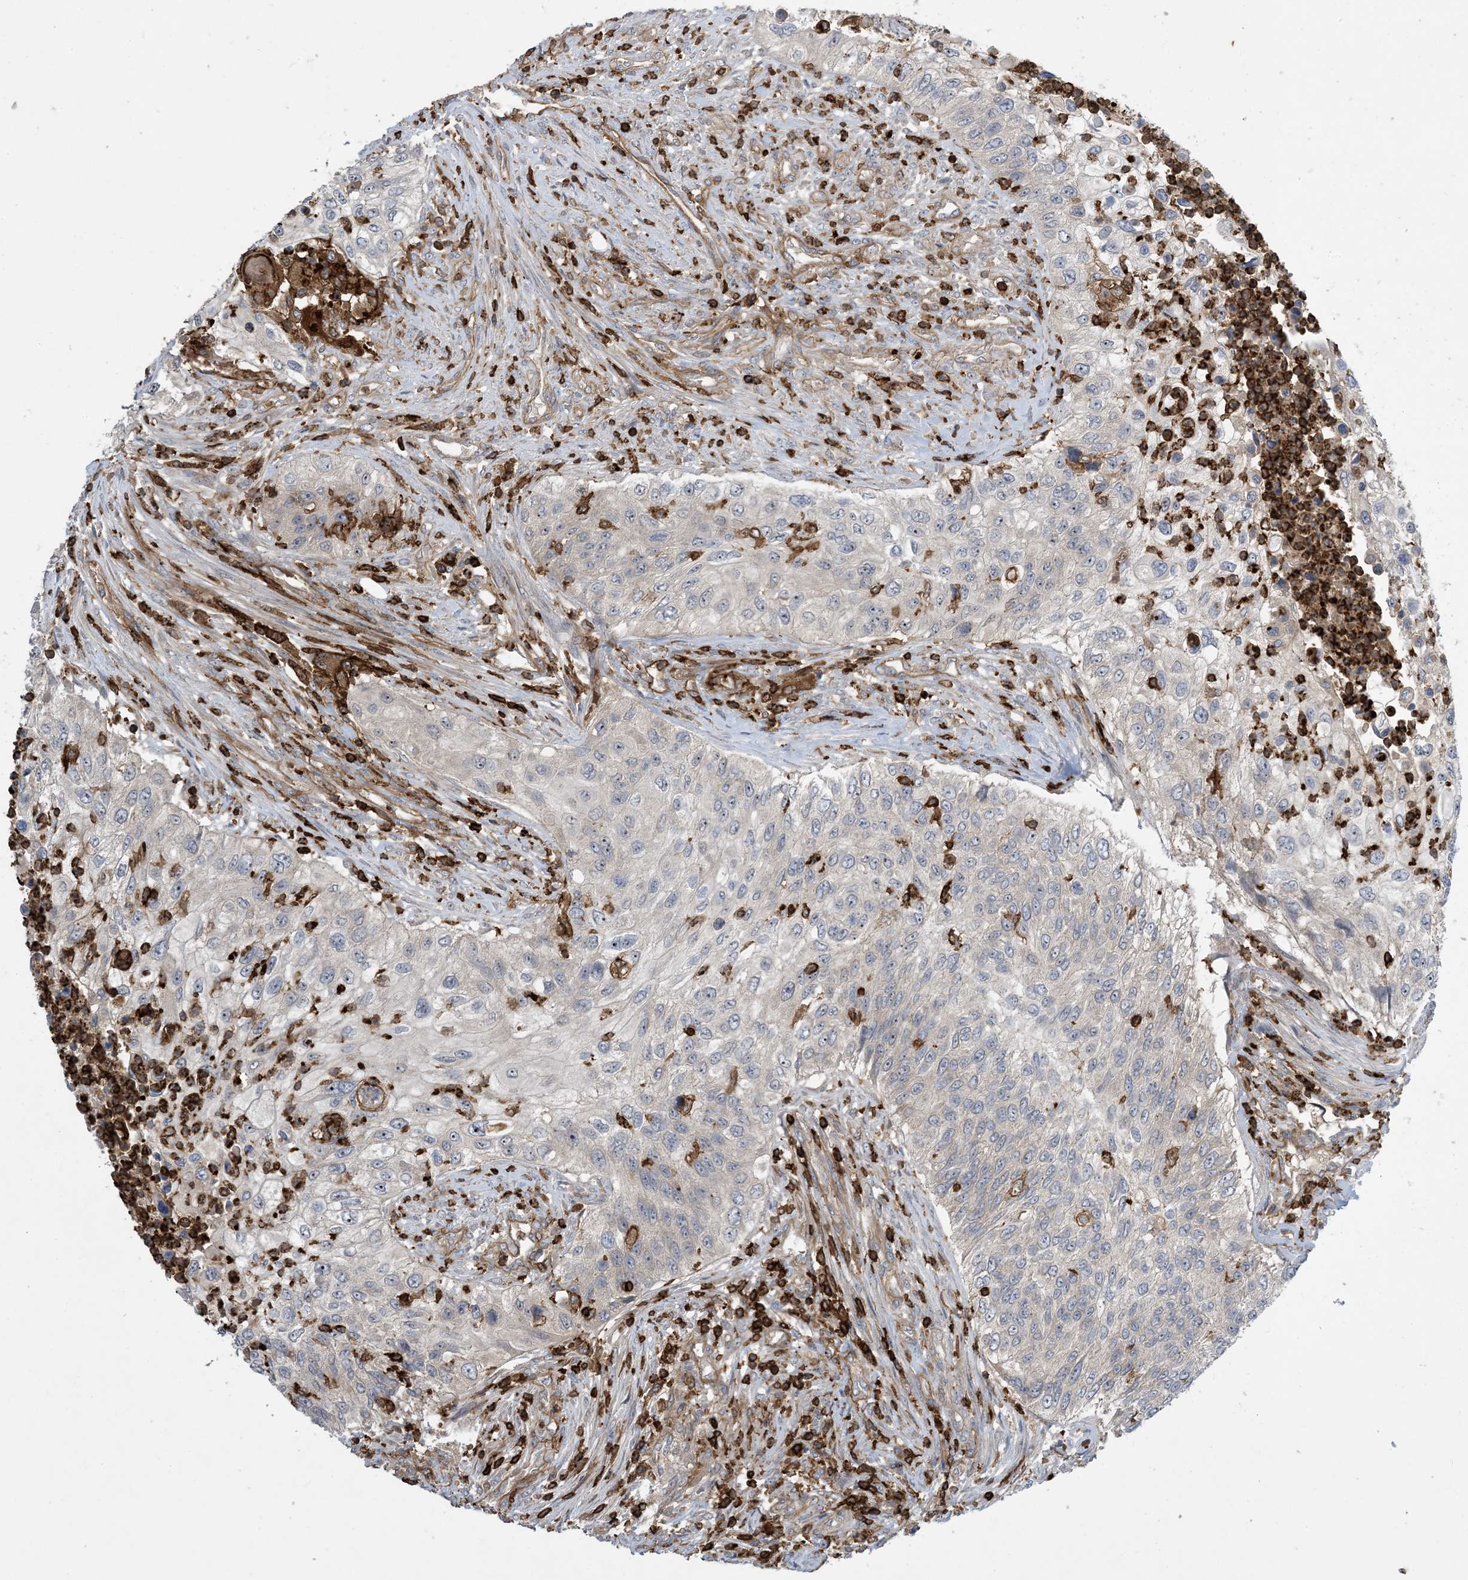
{"staining": {"intensity": "negative", "quantity": "none", "location": "none"}, "tissue": "urothelial cancer", "cell_type": "Tumor cells", "image_type": "cancer", "snomed": [{"axis": "morphology", "description": "Urothelial carcinoma, High grade"}, {"axis": "topography", "description": "Urinary bladder"}], "caption": "Urothelial cancer was stained to show a protein in brown. There is no significant staining in tumor cells.", "gene": "AK9", "patient": {"sex": "female", "age": 60}}